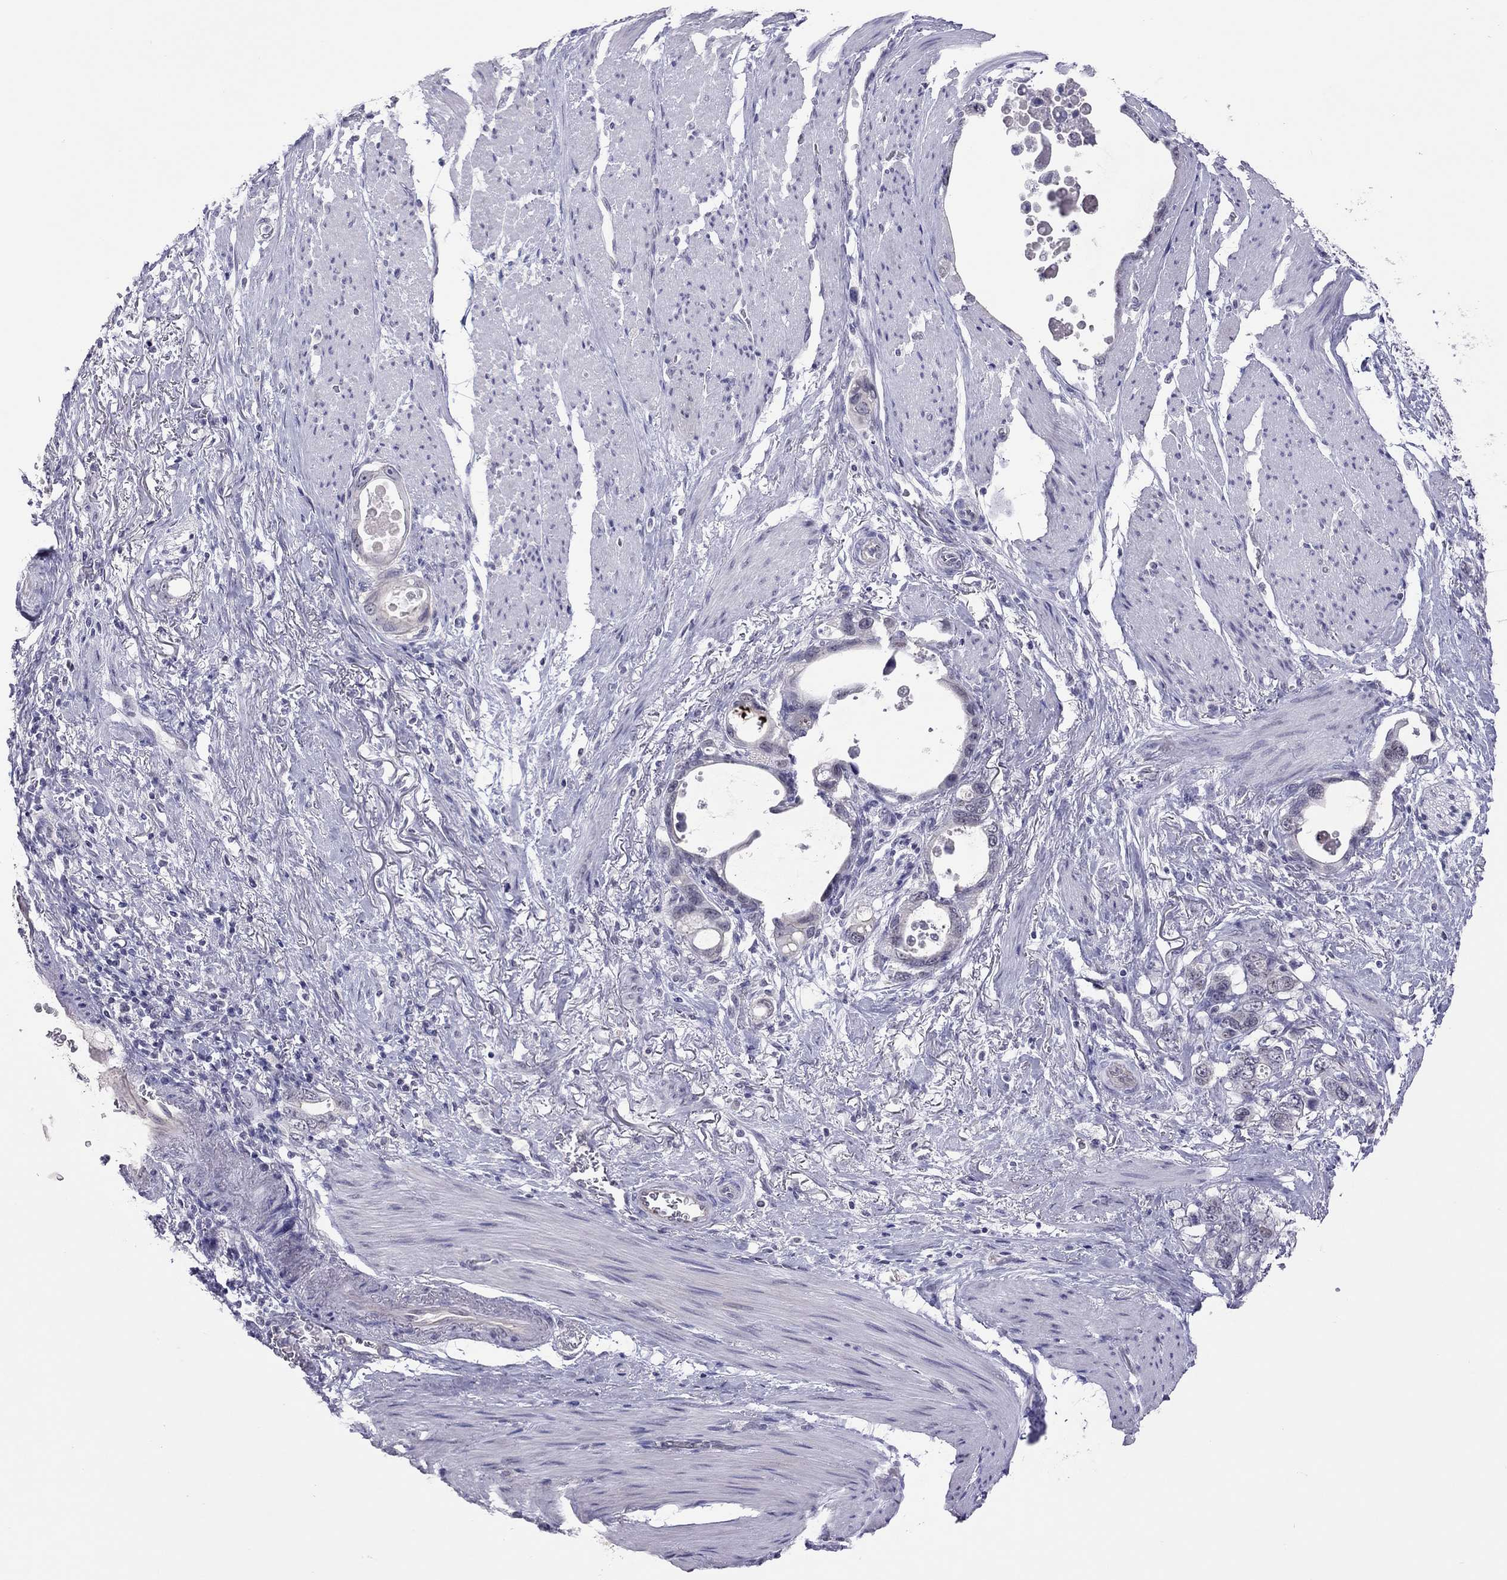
{"staining": {"intensity": "negative", "quantity": "none", "location": "none"}, "tissue": "stomach cancer", "cell_type": "Tumor cells", "image_type": "cancer", "snomed": [{"axis": "morphology", "description": "Adenocarcinoma, NOS"}, {"axis": "topography", "description": "Stomach, upper"}], "caption": "Tumor cells show no significant protein staining in adenocarcinoma (stomach). (DAB immunohistochemistry, high magnification).", "gene": "JHY", "patient": {"sex": "male", "age": 74}}